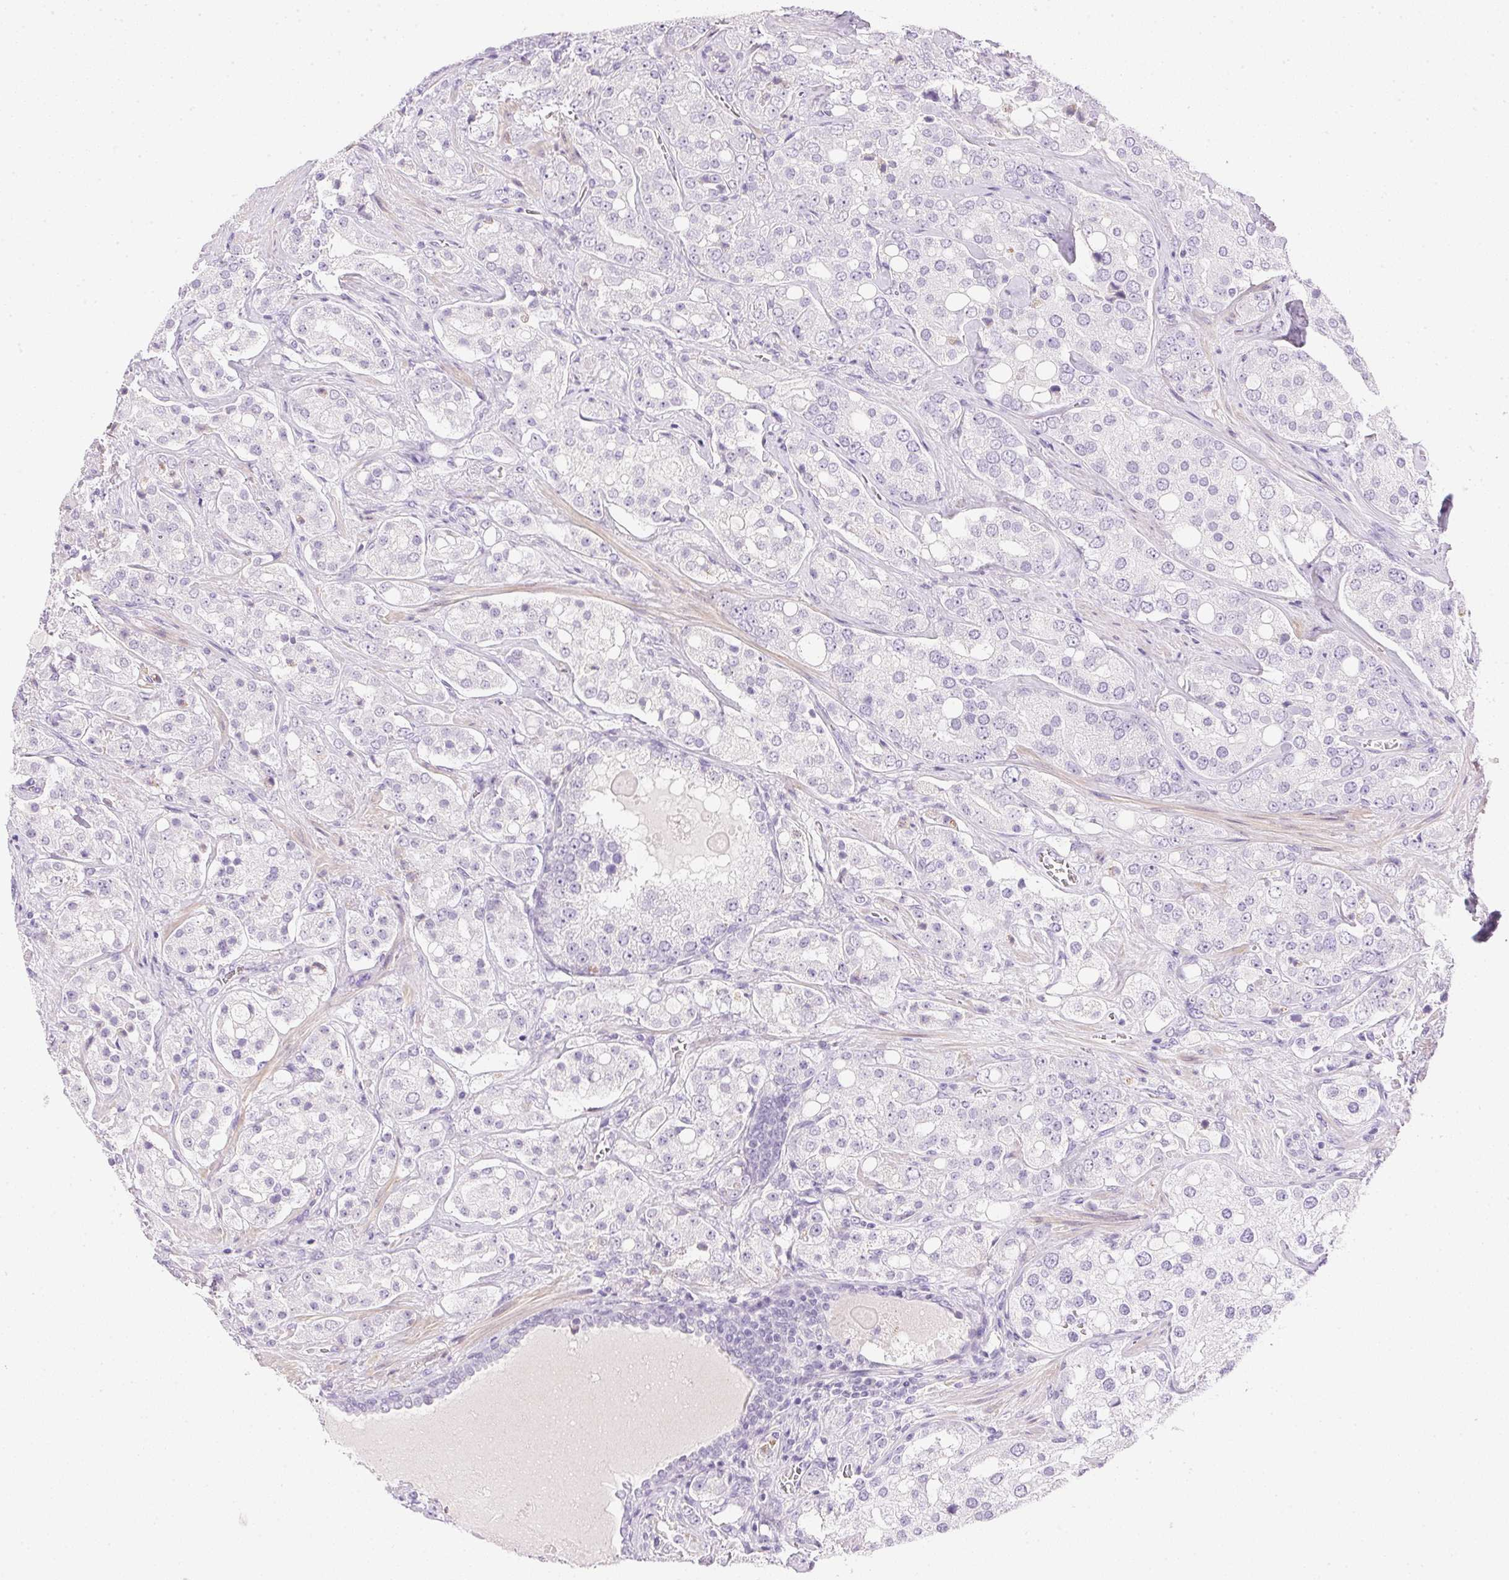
{"staining": {"intensity": "negative", "quantity": "none", "location": "none"}, "tissue": "prostate cancer", "cell_type": "Tumor cells", "image_type": "cancer", "snomed": [{"axis": "morphology", "description": "Adenocarcinoma, High grade"}, {"axis": "topography", "description": "Prostate"}], "caption": "Immunohistochemistry (IHC) image of prostate cancer stained for a protein (brown), which exhibits no staining in tumor cells.", "gene": "CTRL", "patient": {"sex": "male", "age": 67}}